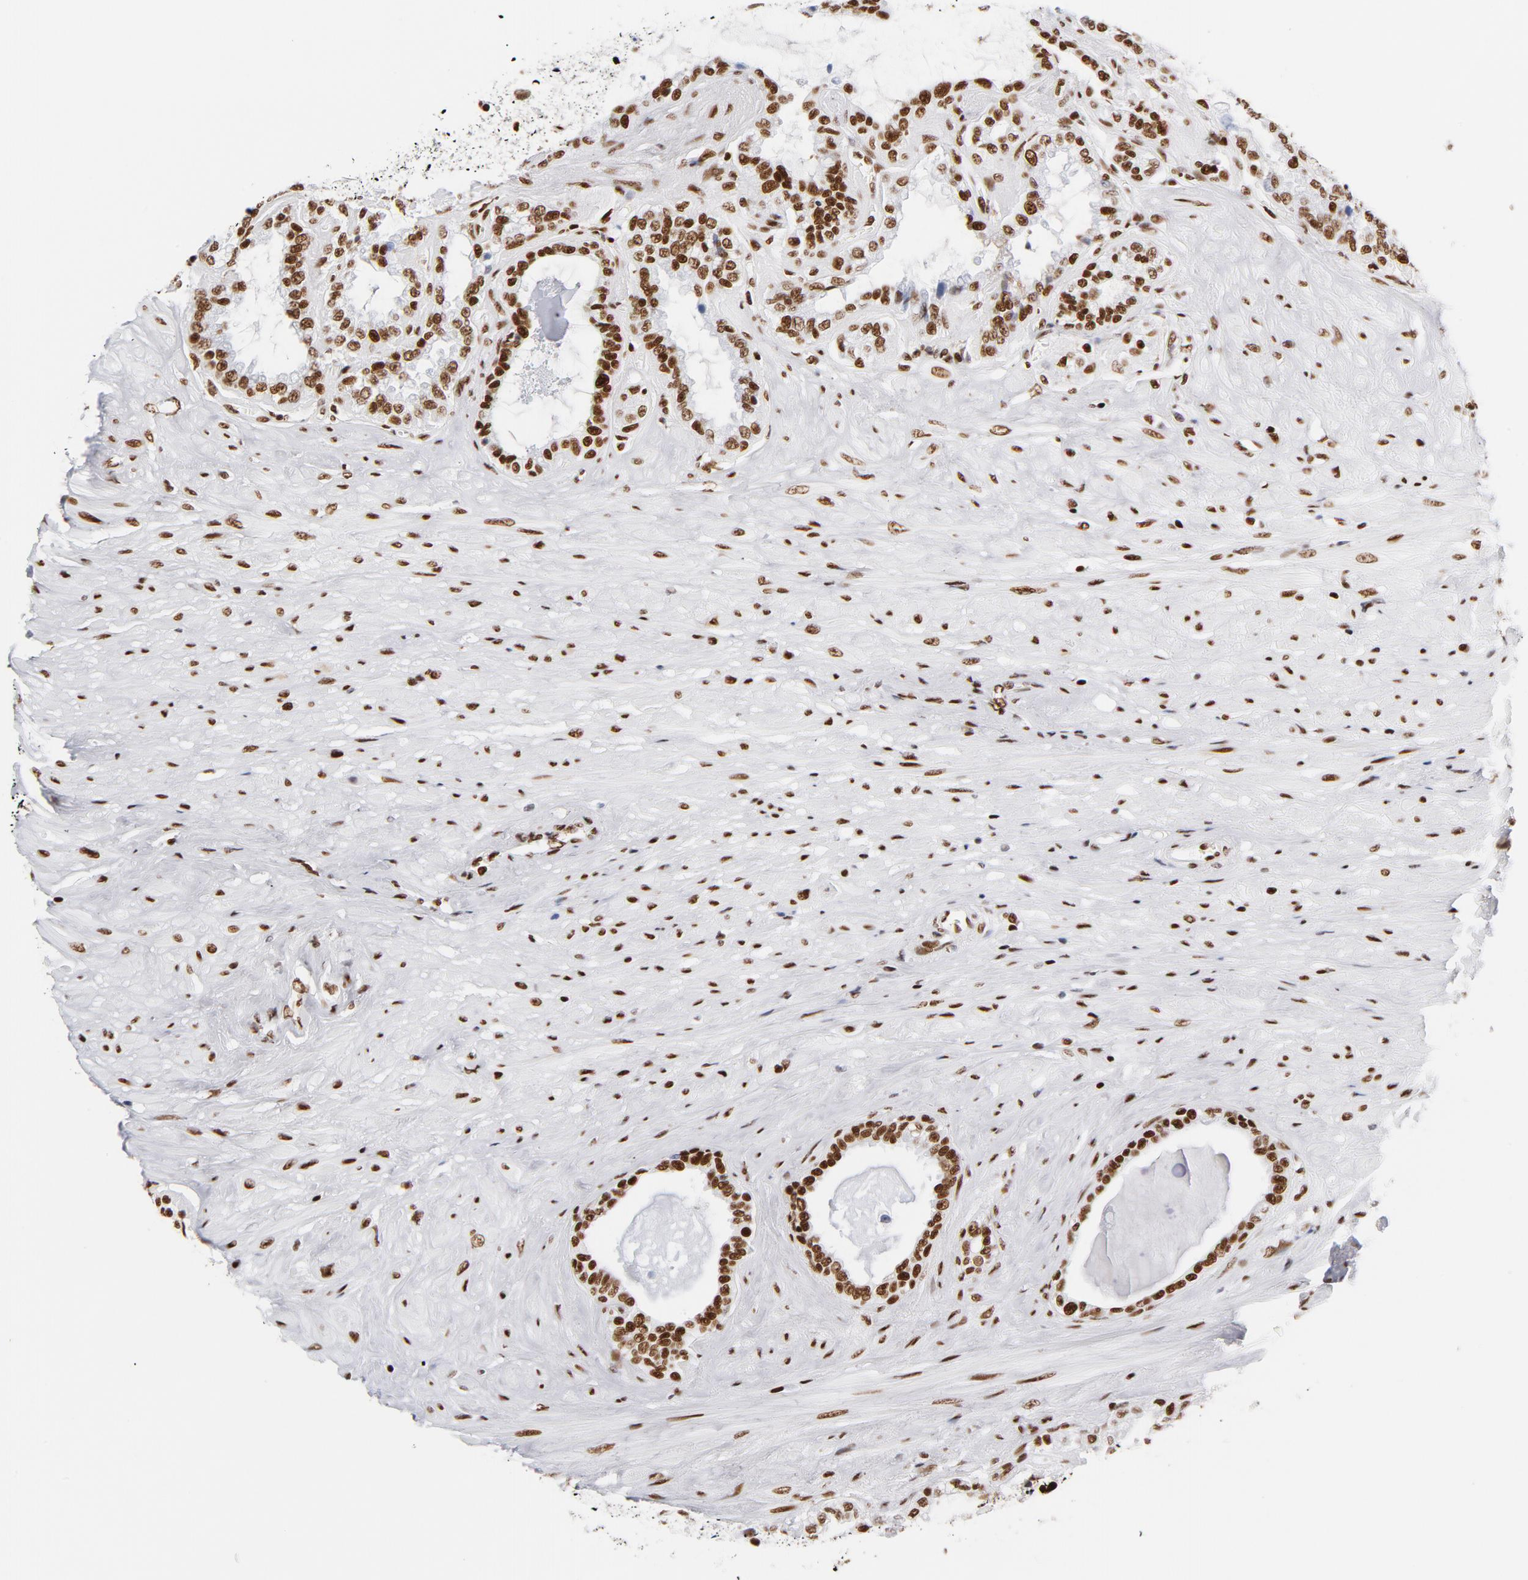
{"staining": {"intensity": "strong", "quantity": ">75%", "location": "nuclear"}, "tissue": "seminal vesicle", "cell_type": "Glandular cells", "image_type": "normal", "snomed": [{"axis": "morphology", "description": "Normal tissue, NOS"}, {"axis": "morphology", "description": "Inflammation, NOS"}, {"axis": "topography", "description": "Urinary bladder"}, {"axis": "topography", "description": "Prostate"}, {"axis": "topography", "description": "Seminal veicle"}], "caption": "Immunohistochemical staining of unremarkable seminal vesicle shows strong nuclear protein expression in approximately >75% of glandular cells. (Brightfield microscopy of DAB IHC at high magnification).", "gene": "XRCC5", "patient": {"sex": "male", "age": 82}}